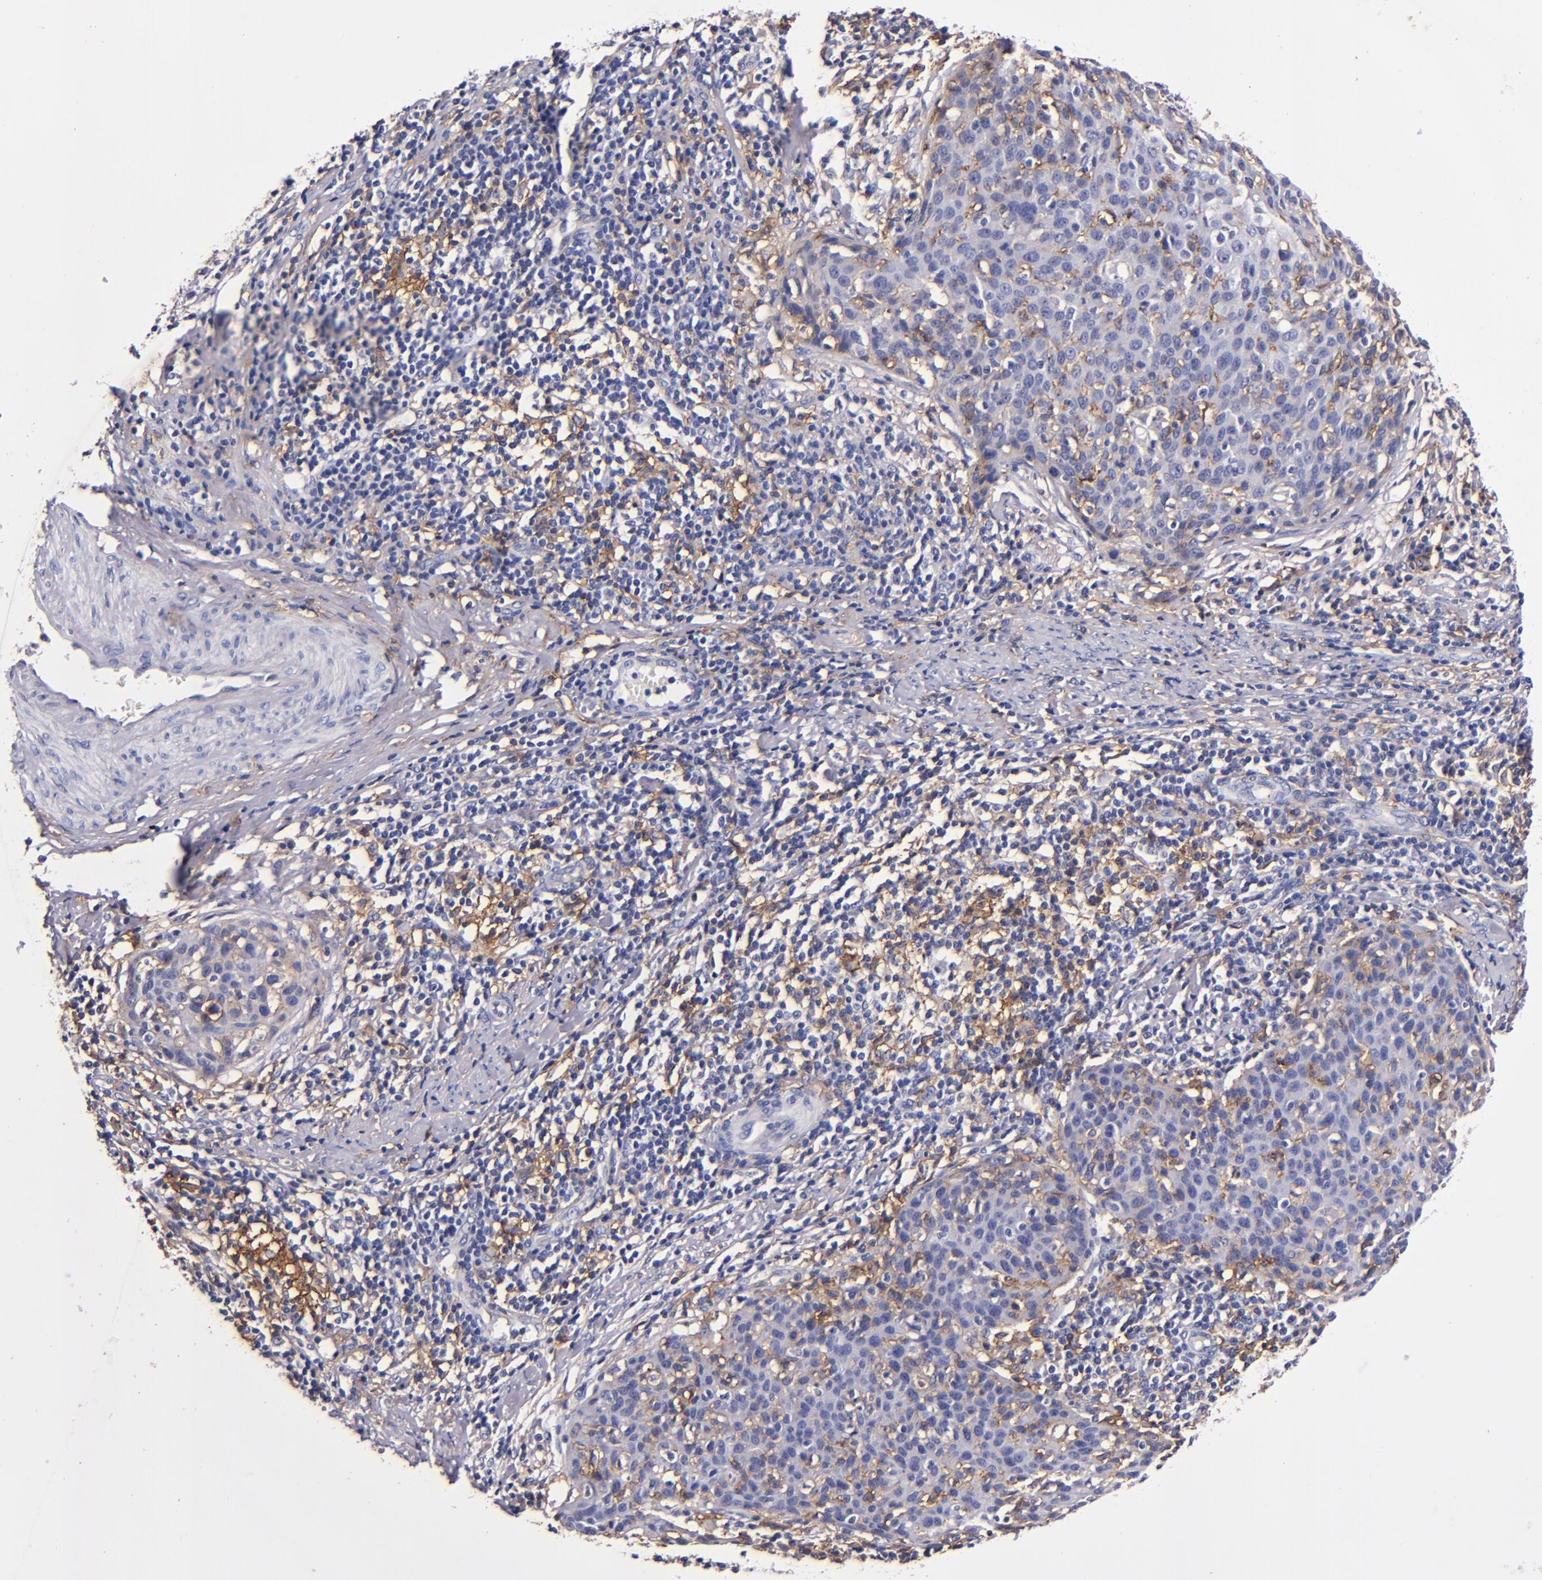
{"staining": {"intensity": "moderate", "quantity": "<25%", "location": "cytoplasmic/membranous"}, "tissue": "cervical cancer", "cell_type": "Tumor cells", "image_type": "cancer", "snomed": [{"axis": "morphology", "description": "Squamous cell carcinoma, NOS"}, {"axis": "topography", "description": "Cervix"}], "caption": "A brown stain highlights moderate cytoplasmic/membranous staining of a protein in cervical squamous cell carcinoma tumor cells.", "gene": "SIRPA", "patient": {"sex": "female", "age": 38}}